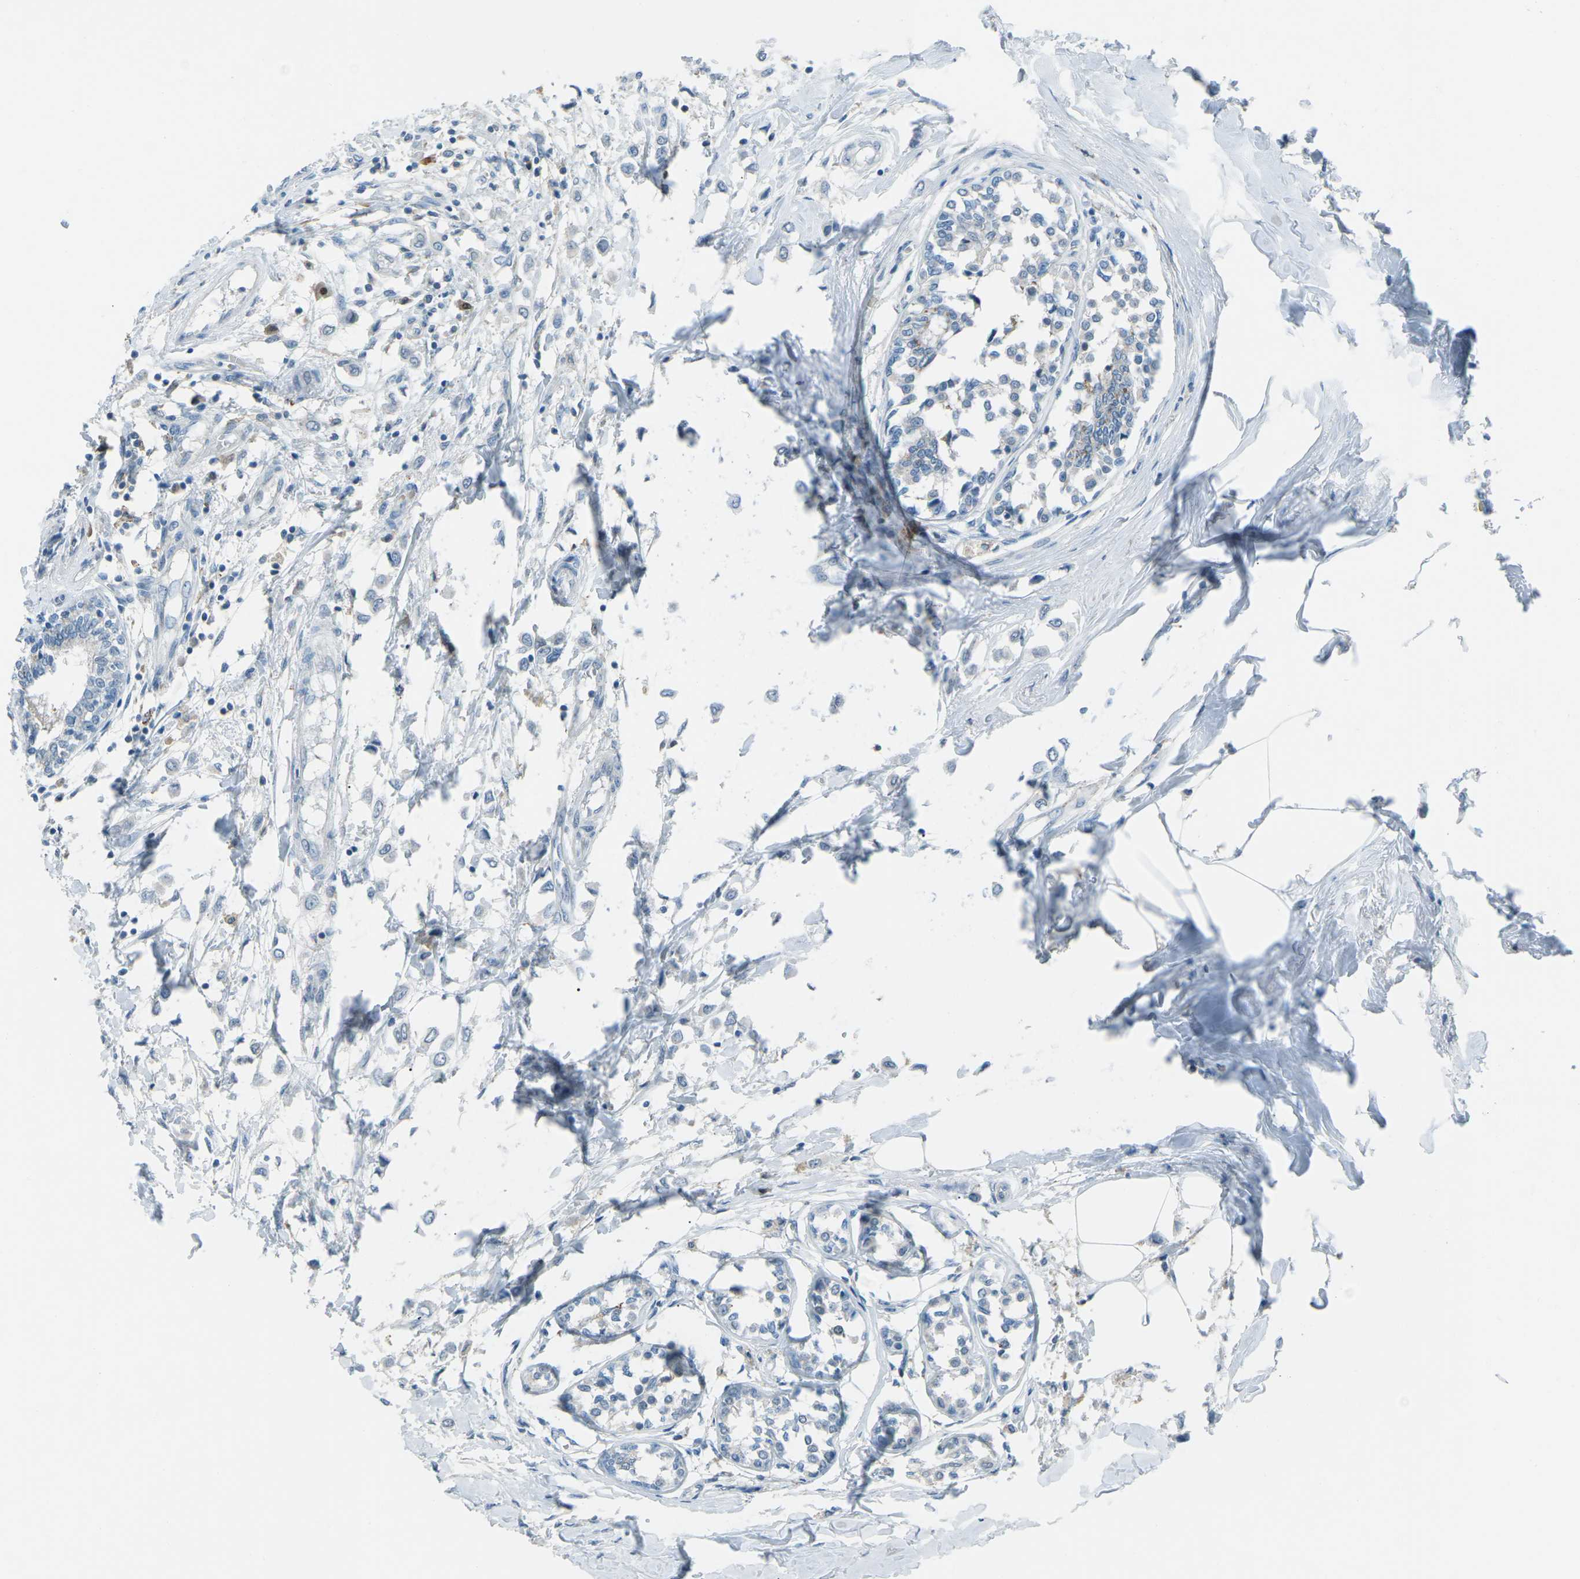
{"staining": {"intensity": "negative", "quantity": "none", "location": "none"}, "tissue": "breast cancer", "cell_type": "Tumor cells", "image_type": "cancer", "snomed": [{"axis": "morphology", "description": "Lobular carcinoma"}, {"axis": "topography", "description": "Breast"}], "caption": "This micrograph is of lobular carcinoma (breast) stained with IHC to label a protein in brown with the nuclei are counter-stained blue. There is no staining in tumor cells.", "gene": "PRKCA", "patient": {"sex": "female", "age": 51}}